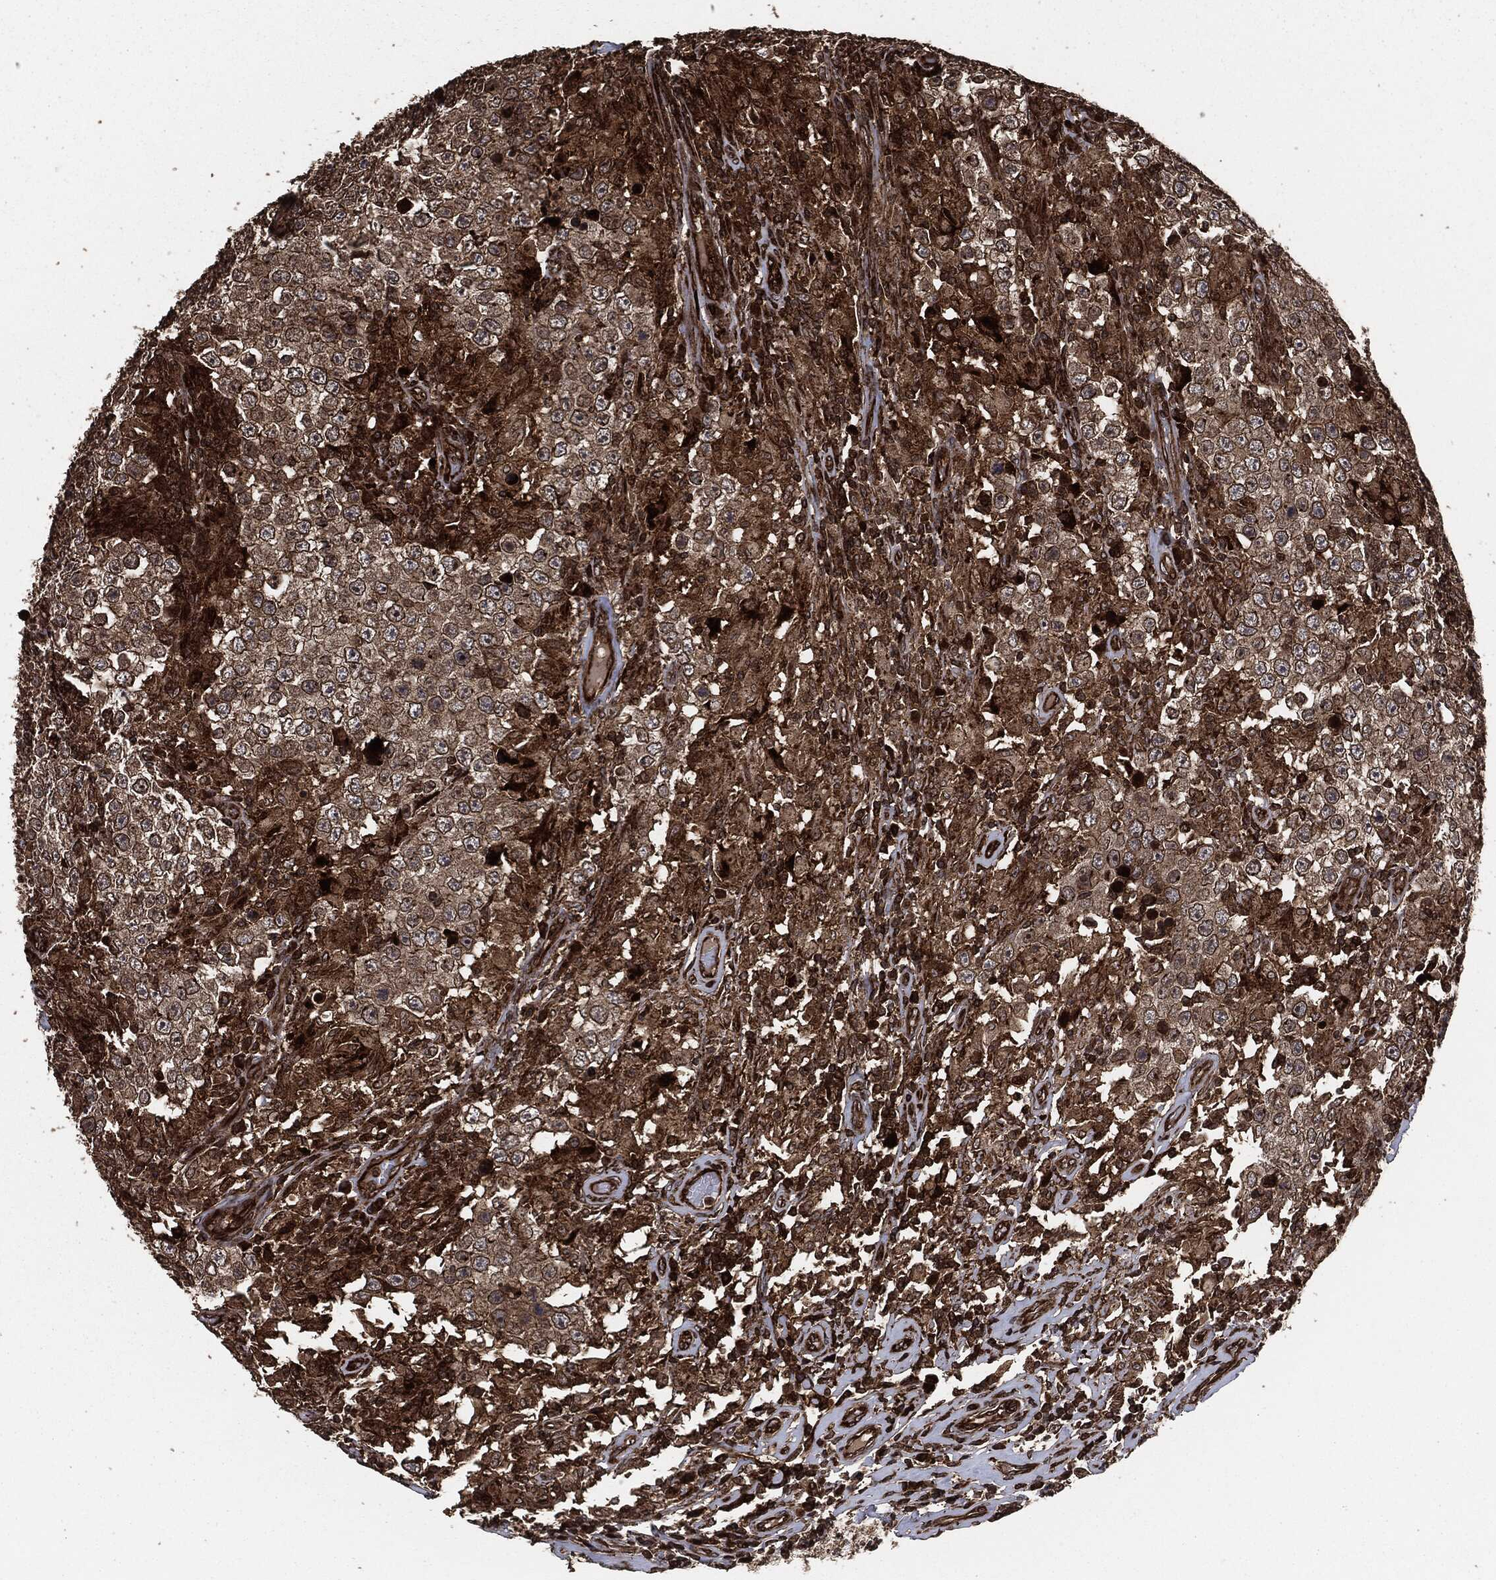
{"staining": {"intensity": "moderate", "quantity": ">75%", "location": "cytoplasmic/membranous"}, "tissue": "testis cancer", "cell_type": "Tumor cells", "image_type": "cancer", "snomed": [{"axis": "morphology", "description": "Seminoma, NOS"}, {"axis": "morphology", "description": "Carcinoma, Embryonal, NOS"}, {"axis": "topography", "description": "Testis"}], "caption": "Human testis cancer stained with a protein marker demonstrates moderate staining in tumor cells.", "gene": "IFIT1", "patient": {"sex": "male", "age": 41}}